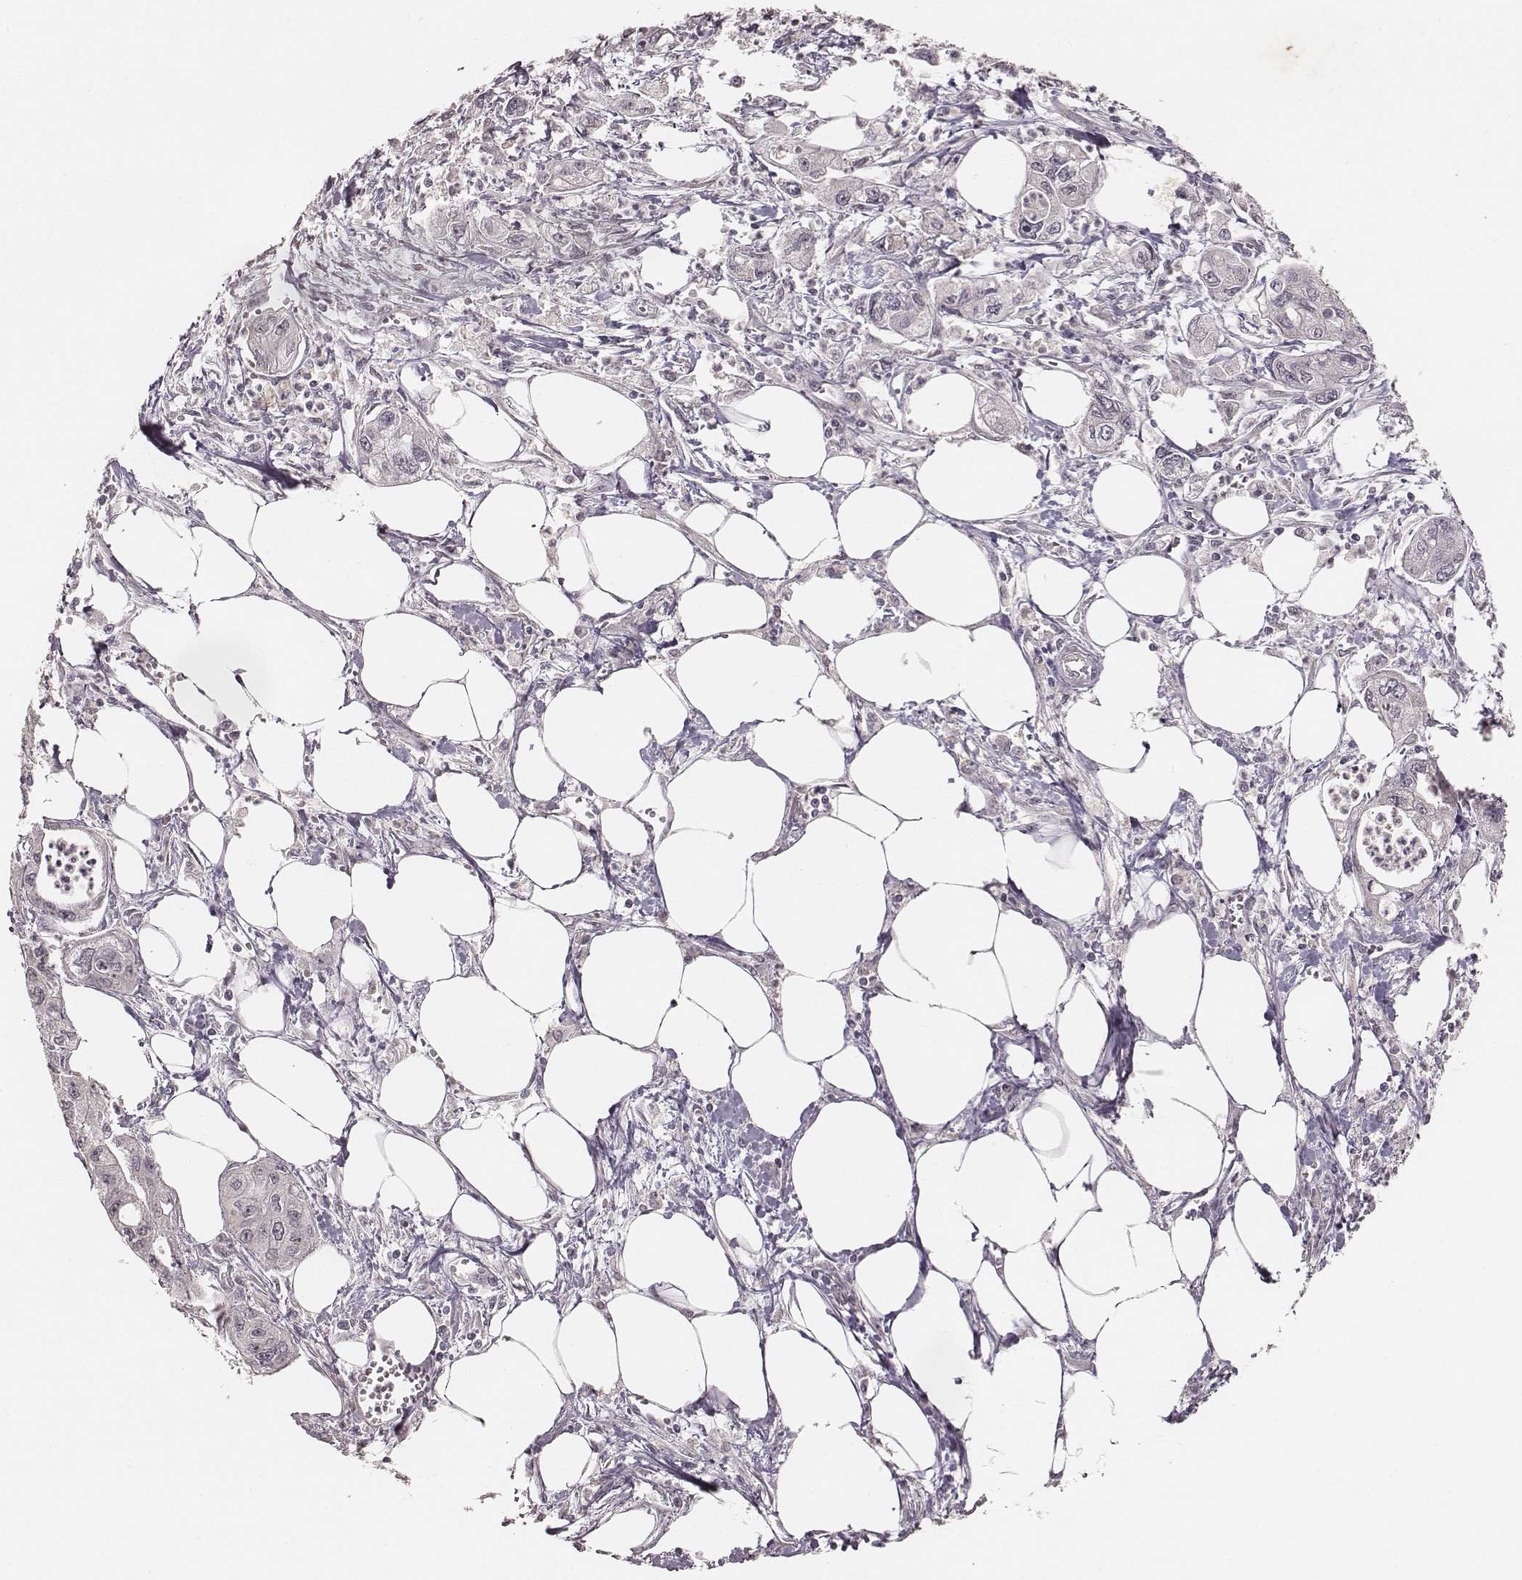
{"staining": {"intensity": "negative", "quantity": "none", "location": "none"}, "tissue": "pancreatic cancer", "cell_type": "Tumor cells", "image_type": "cancer", "snomed": [{"axis": "morphology", "description": "Adenocarcinoma, NOS"}, {"axis": "topography", "description": "Pancreas"}], "caption": "High power microscopy histopathology image of an IHC micrograph of pancreatic cancer, revealing no significant expression in tumor cells. (Immunohistochemistry (ihc), brightfield microscopy, high magnification).", "gene": "LY6K", "patient": {"sex": "male", "age": 70}}